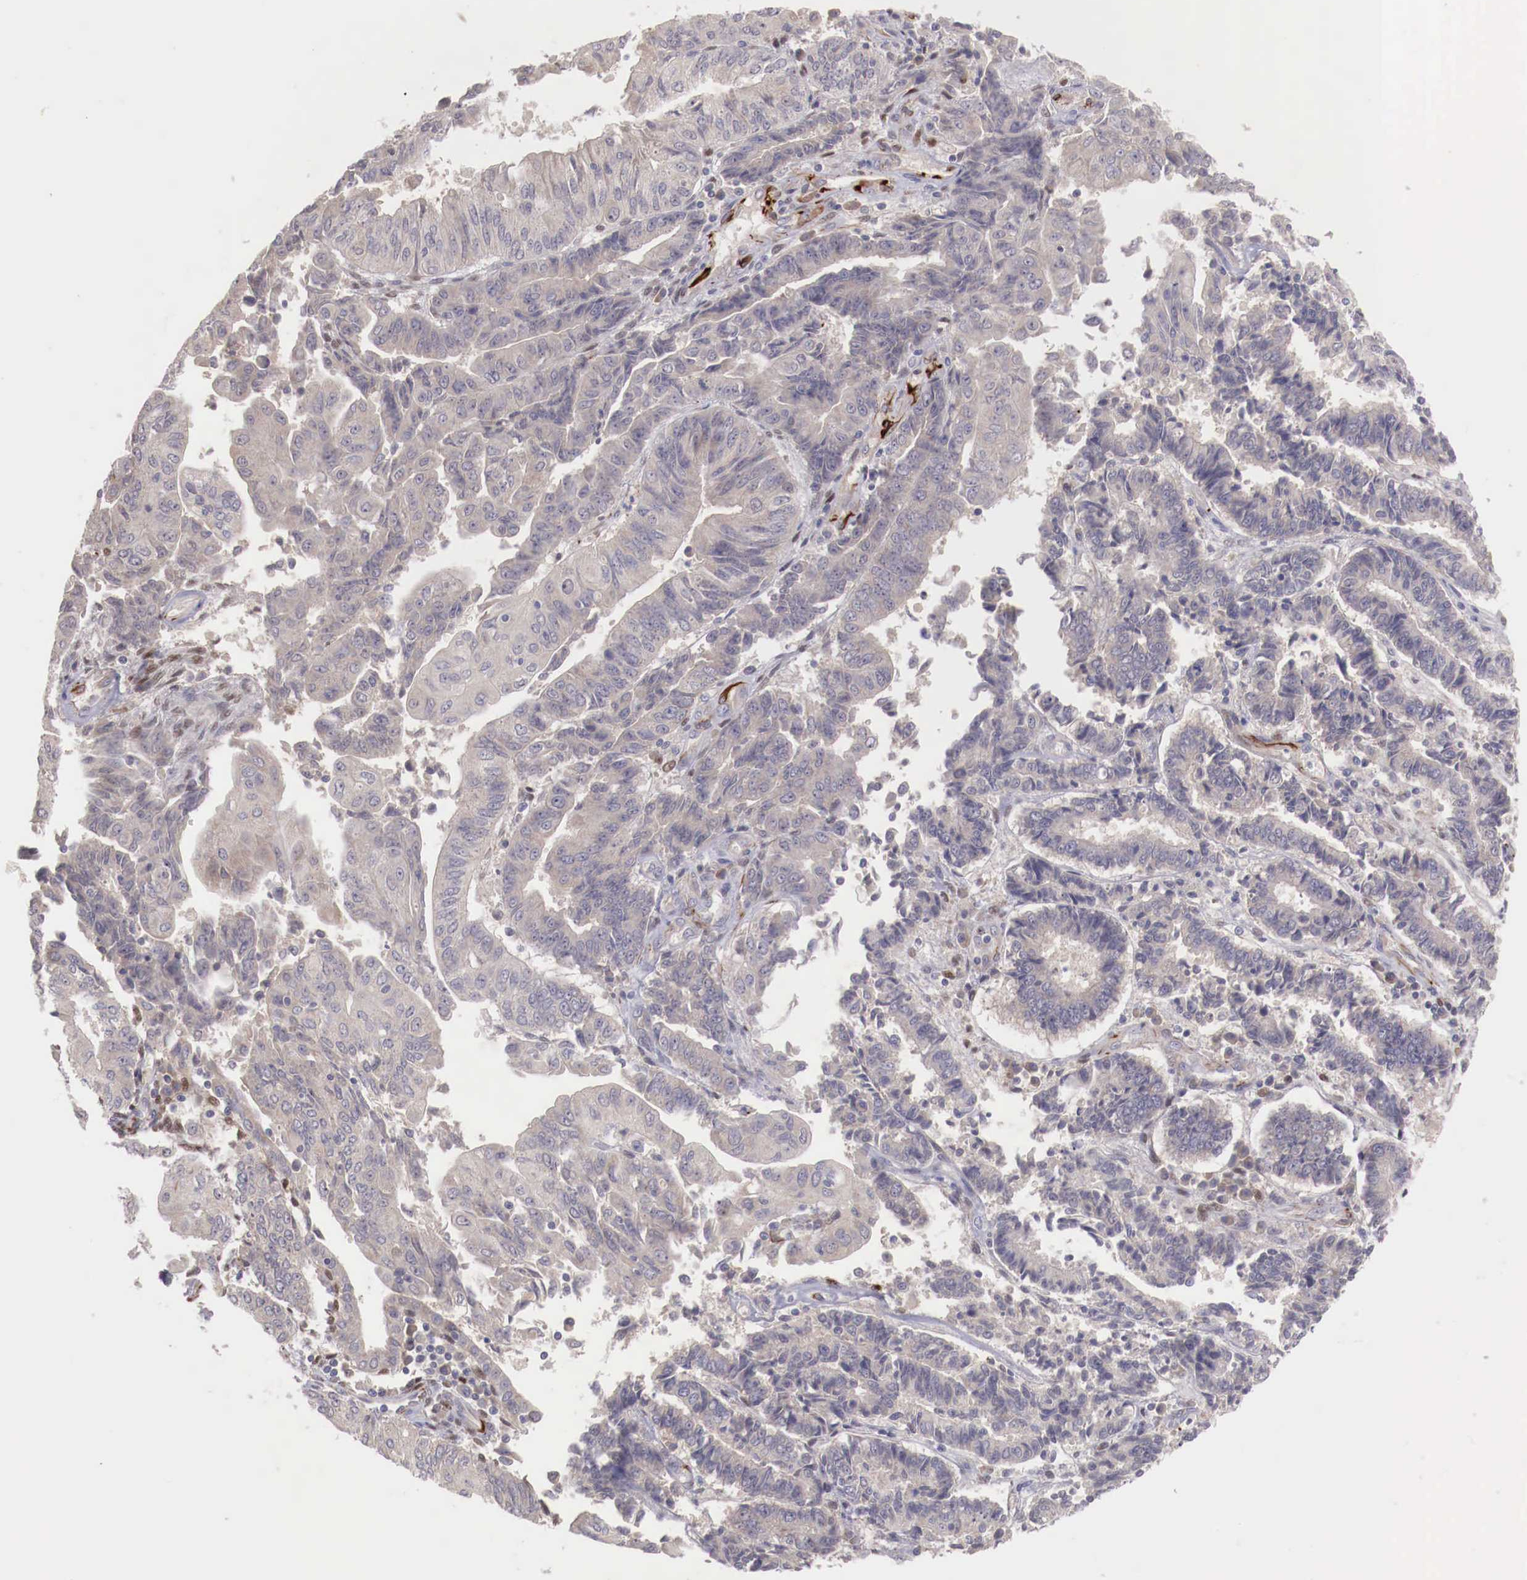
{"staining": {"intensity": "negative", "quantity": "none", "location": "none"}, "tissue": "endometrial cancer", "cell_type": "Tumor cells", "image_type": "cancer", "snomed": [{"axis": "morphology", "description": "Adenocarcinoma, NOS"}, {"axis": "topography", "description": "Endometrium"}], "caption": "DAB immunohistochemical staining of human endometrial adenocarcinoma shows no significant expression in tumor cells.", "gene": "WT1", "patient": {"sex": "female", "age": 75}}